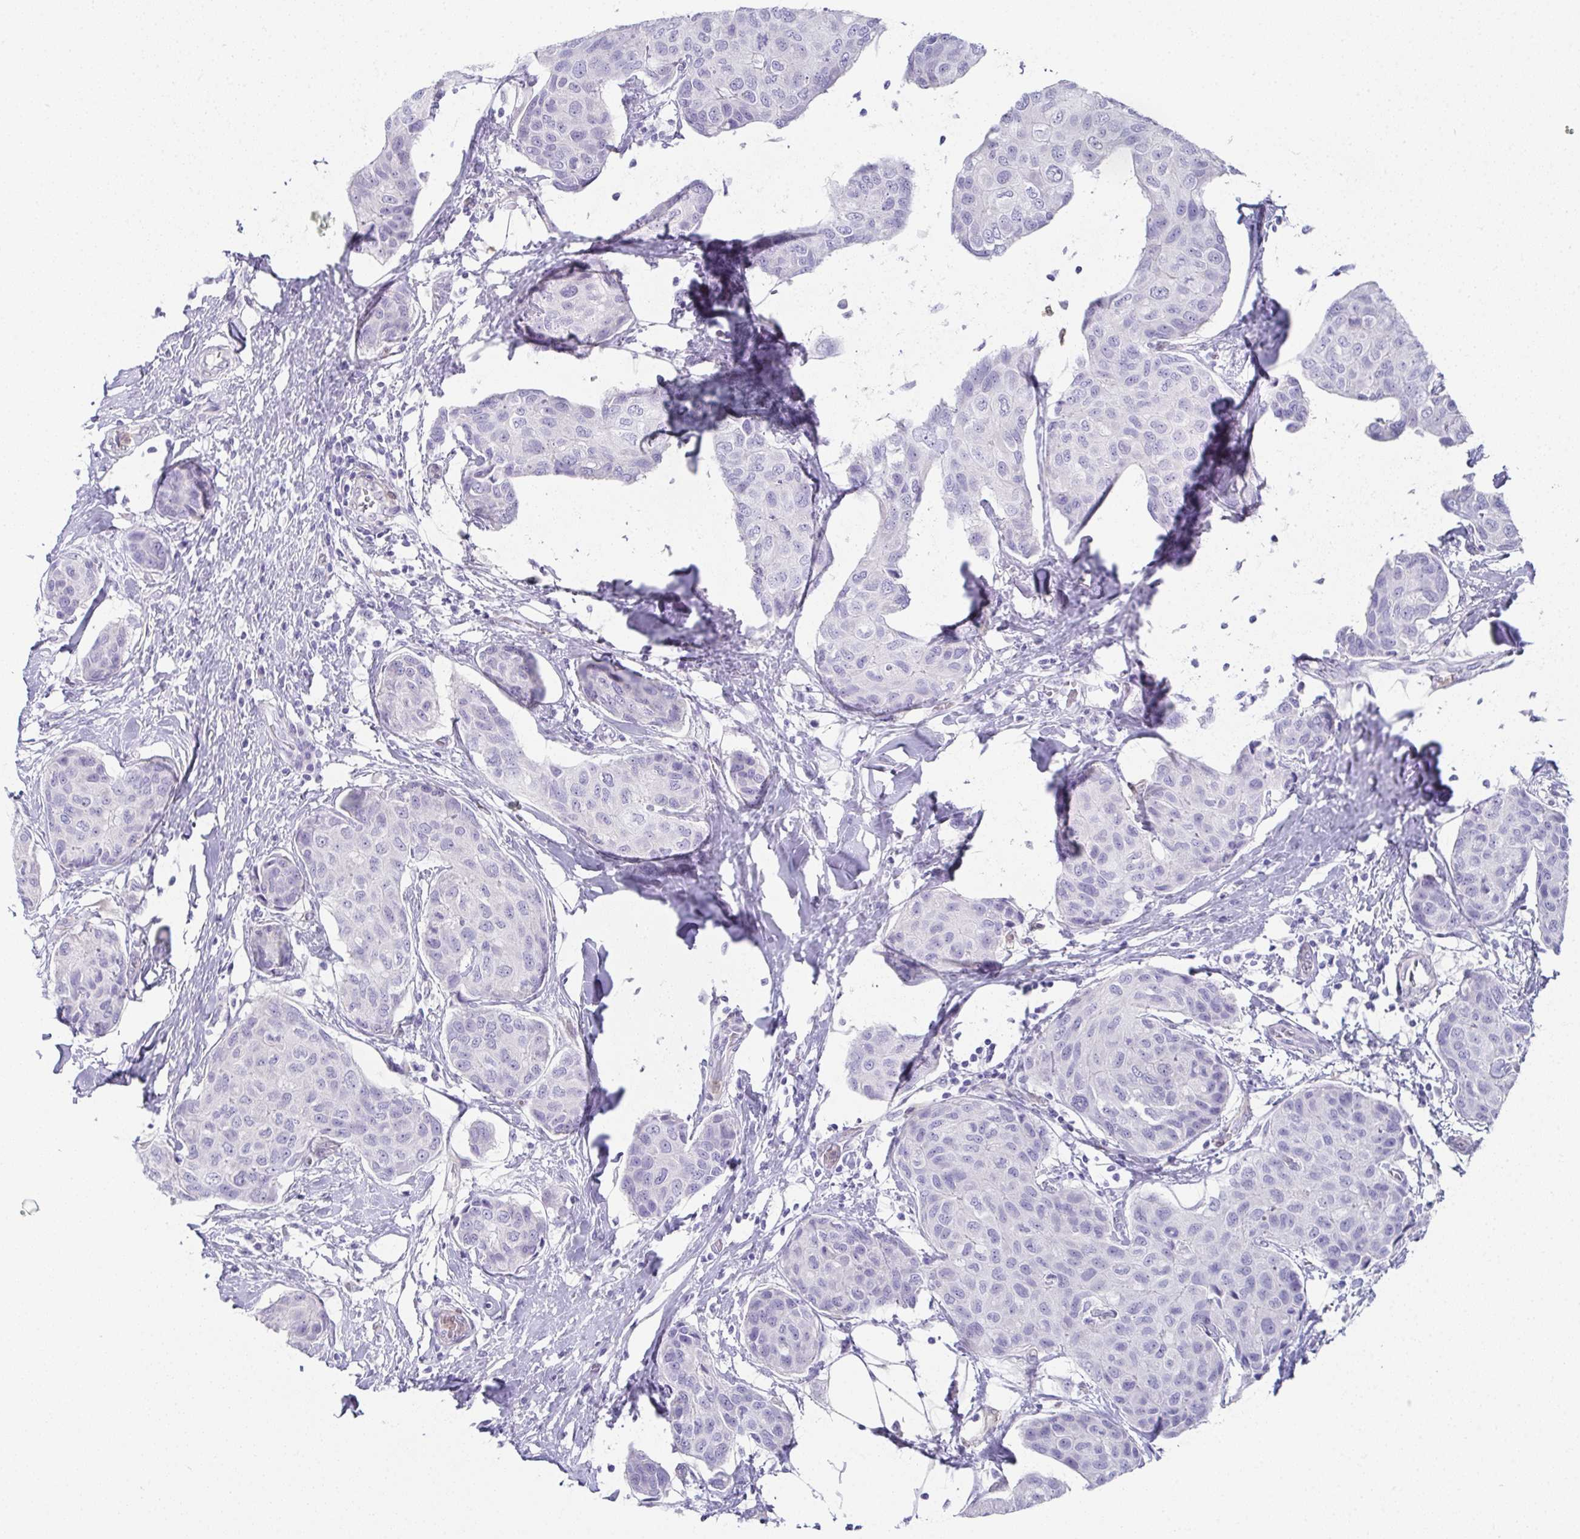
{"staining": {"intensity": "negative", "quantity": "none", "location": "none"}, "tissue": "breast cancer", "cell_type": "Tumor cells", "image_type": "cancer", "snomed": [{"axis": "morphology", "description": "Duct carcinoma"}, {"axis": "topography", "description": "Breast"}], "caption": "Immunohistochemistry histopathology image of breast invasive ductal carcinoma stained for a protein (brown), which displays no staining in tumor cells.", "gene": "RBP1", "patient": {"sex": "female", "age": 80}}